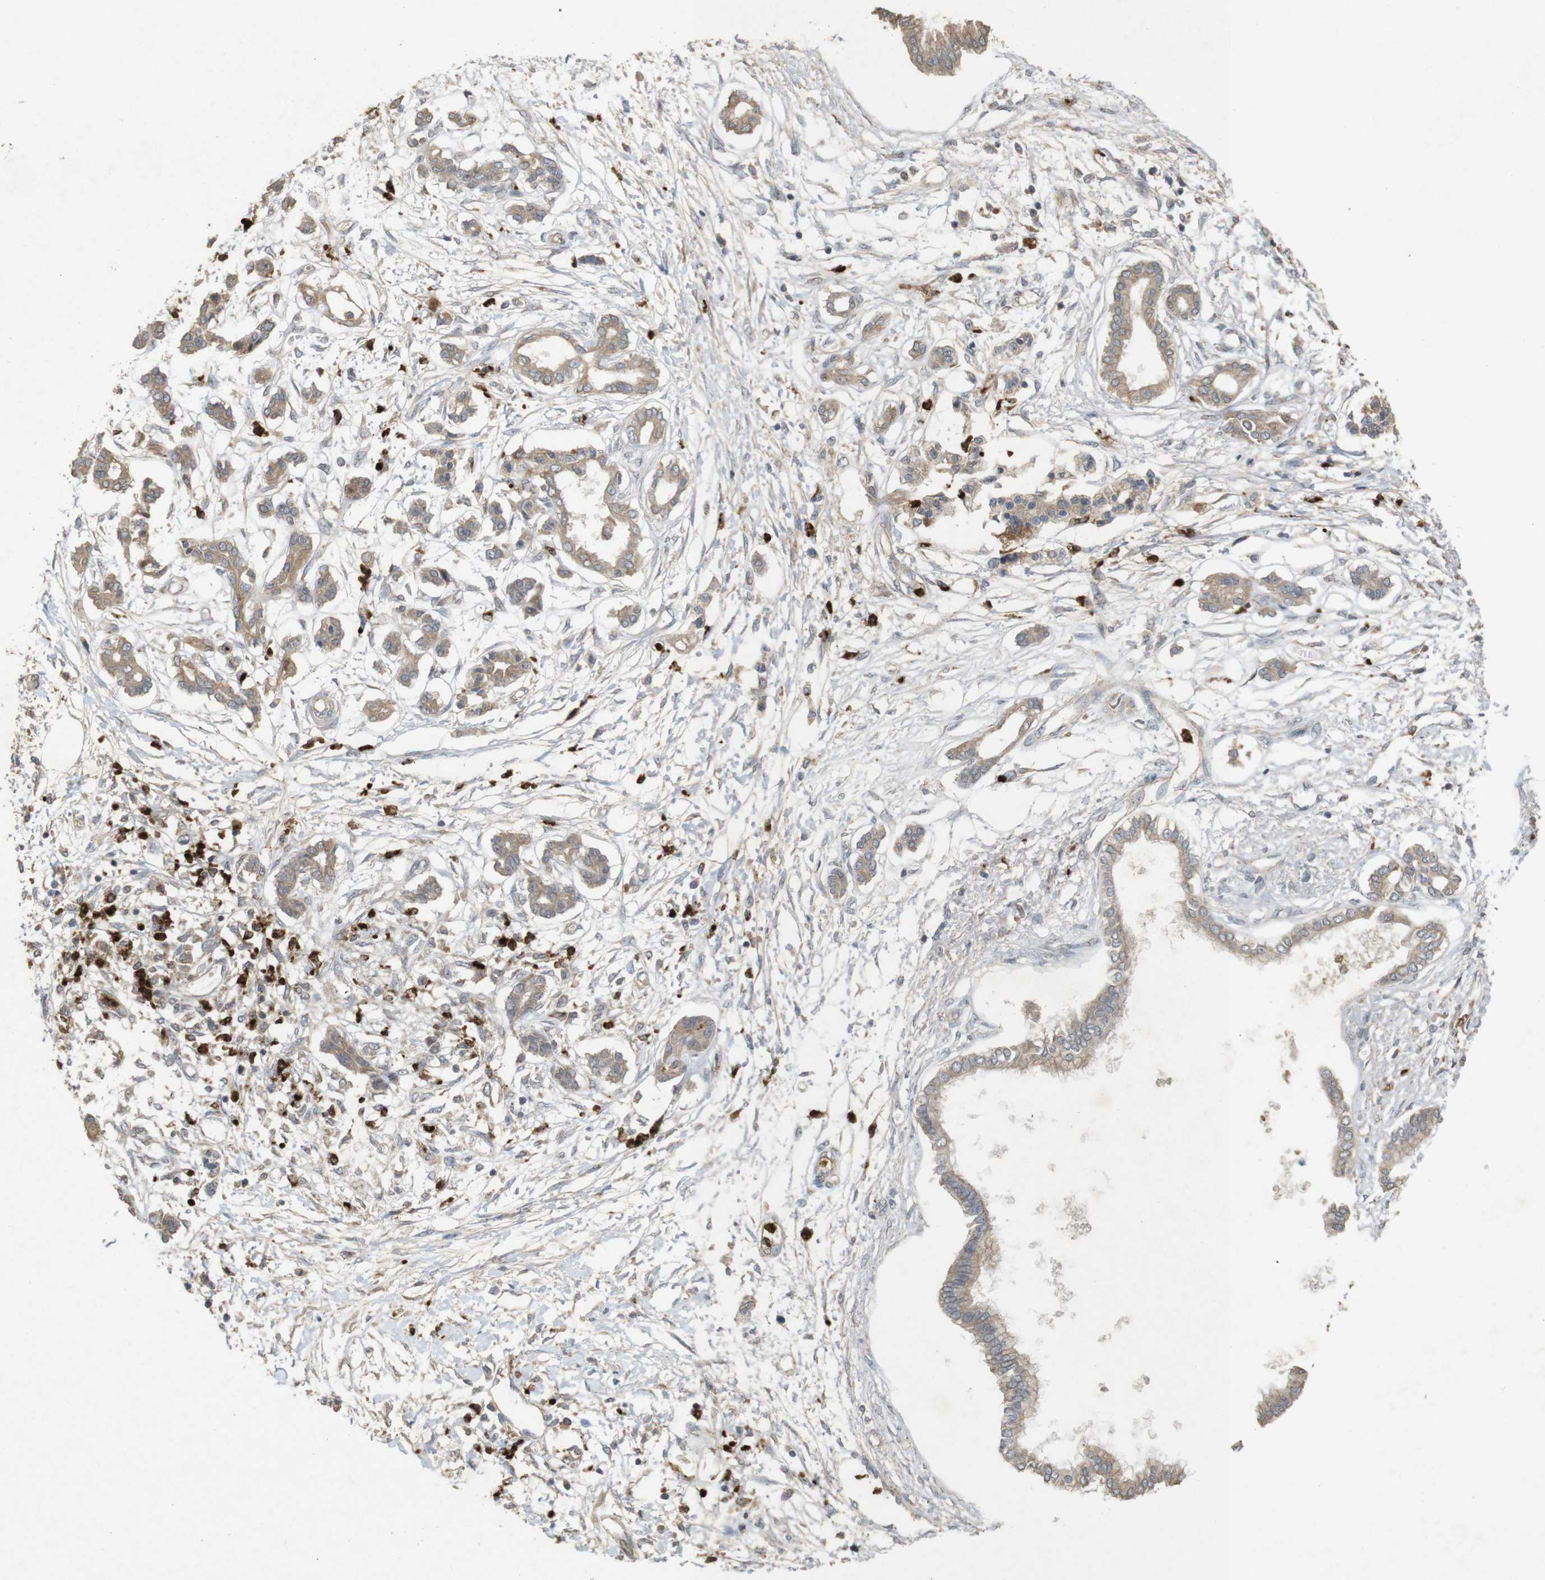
{"staining": {"intensity": "moderate", "quantity": ">75%", "location": "cytoplasmic/membranous"}, "tissue": "pancreatic cancer", "cell_type": "Tumor cells", "image_type": "cancer", "snomed": [{"axis": "morphology", "description": "Adenocarcinoma, NOS"}, {"axis": "topography", "description": "Pancreas"}], "caption": "IHC (DAB (3,3'-diaminobenzidine)) staining of pancreatic cancer (adenocarcinoma) reveals moderate cytoplasmic/membranous protein positivity in about >75% of tumor cells.", "gene": "TSPAN14", "patient": {"sex": "male", "age": 56}}